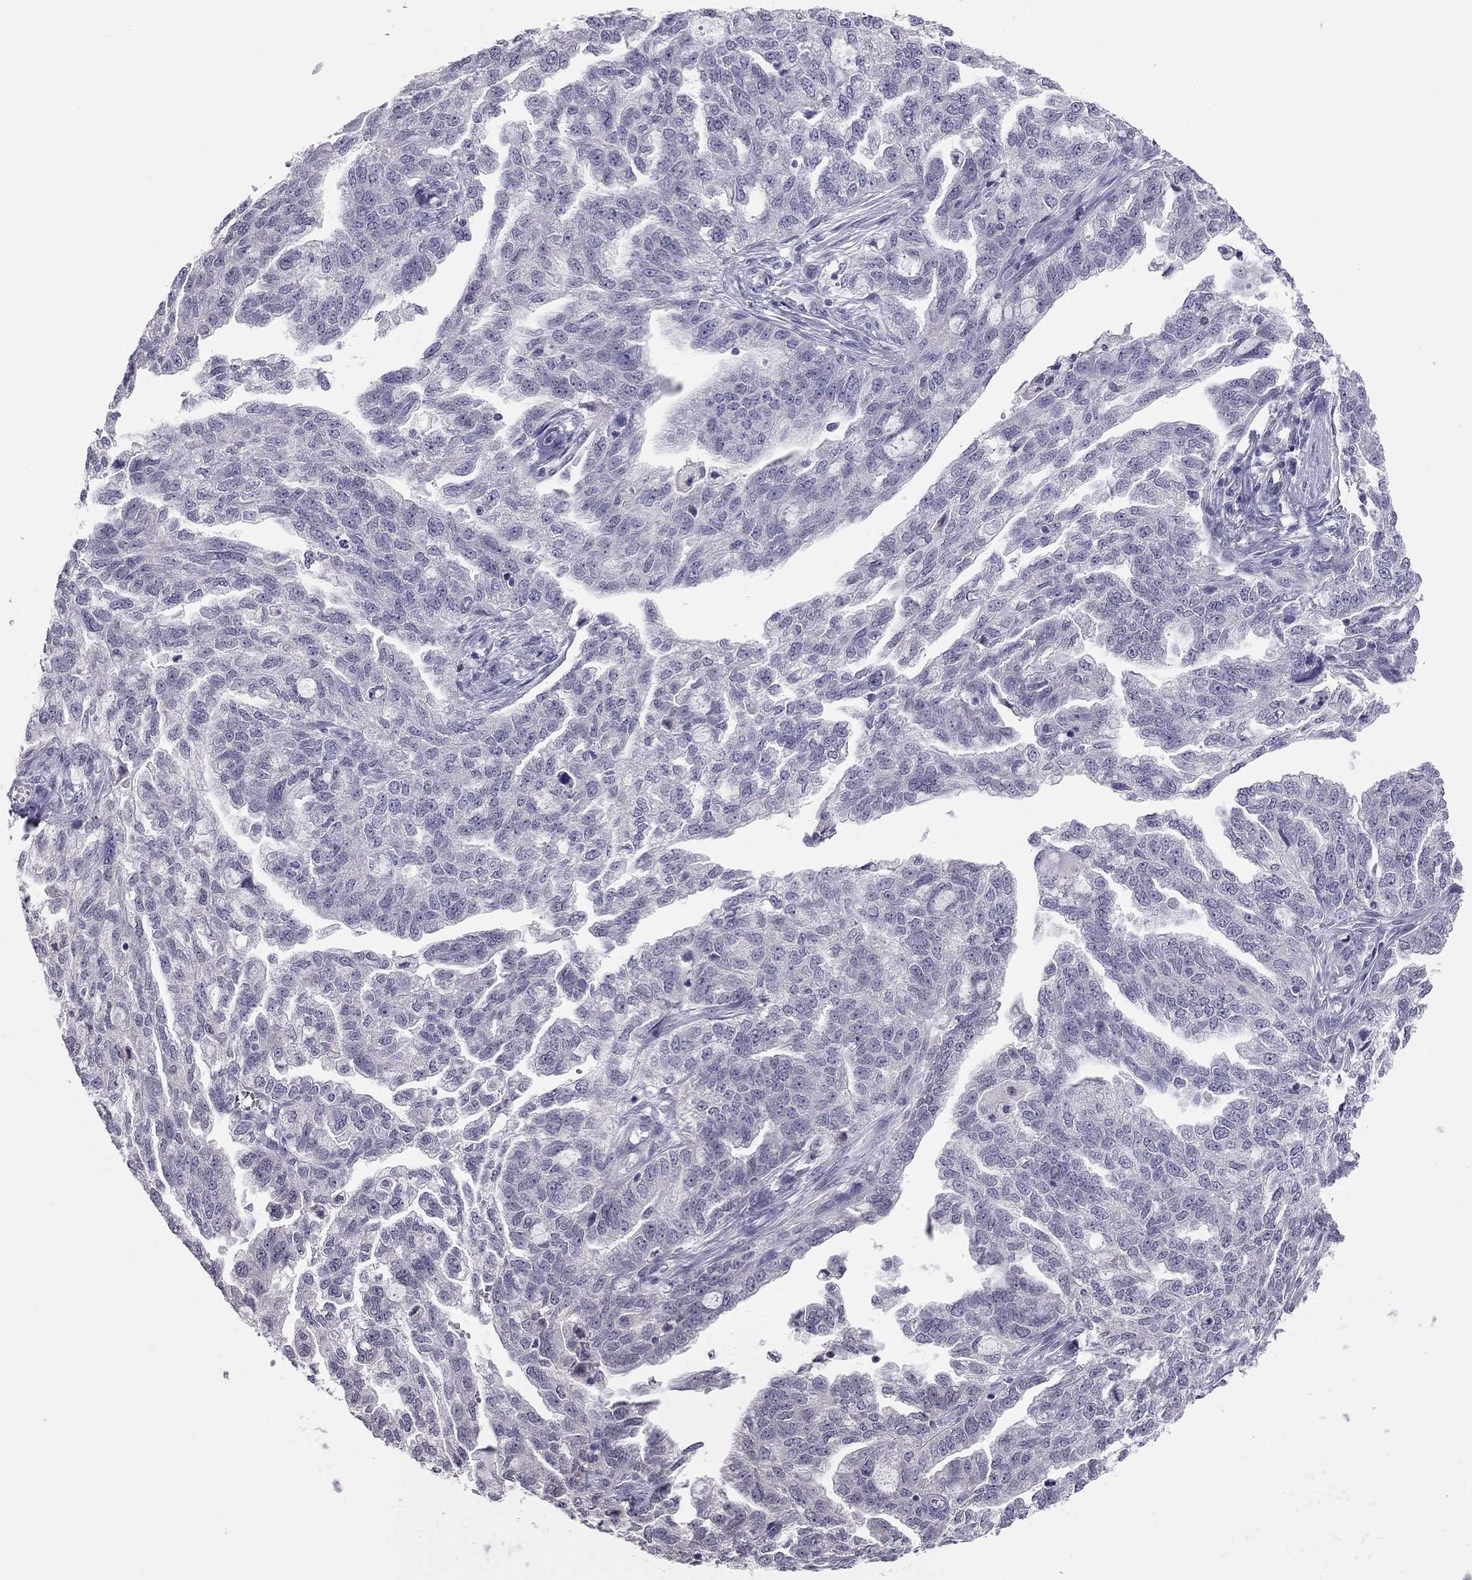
{"staining": {"intensity": "negative", "quantity": "none", "location": "none"}, "tissue": "ovarian cancer", "cell_type": "Tumor cells", "image_type": "cancer", "snomed": [{"axis": "morphology", "description": "Cystadenocarcinoma, serous, NOS"}, {"axis": "topography", "description": "Ovary"}], "caption": "Micrograph shows no protein staining in tumor cells of ovarian cancer (serous cystadenocarcinoma) tissue.", "gene": "HSF2BP", "patient": {"sex": "female", "age": 51}}